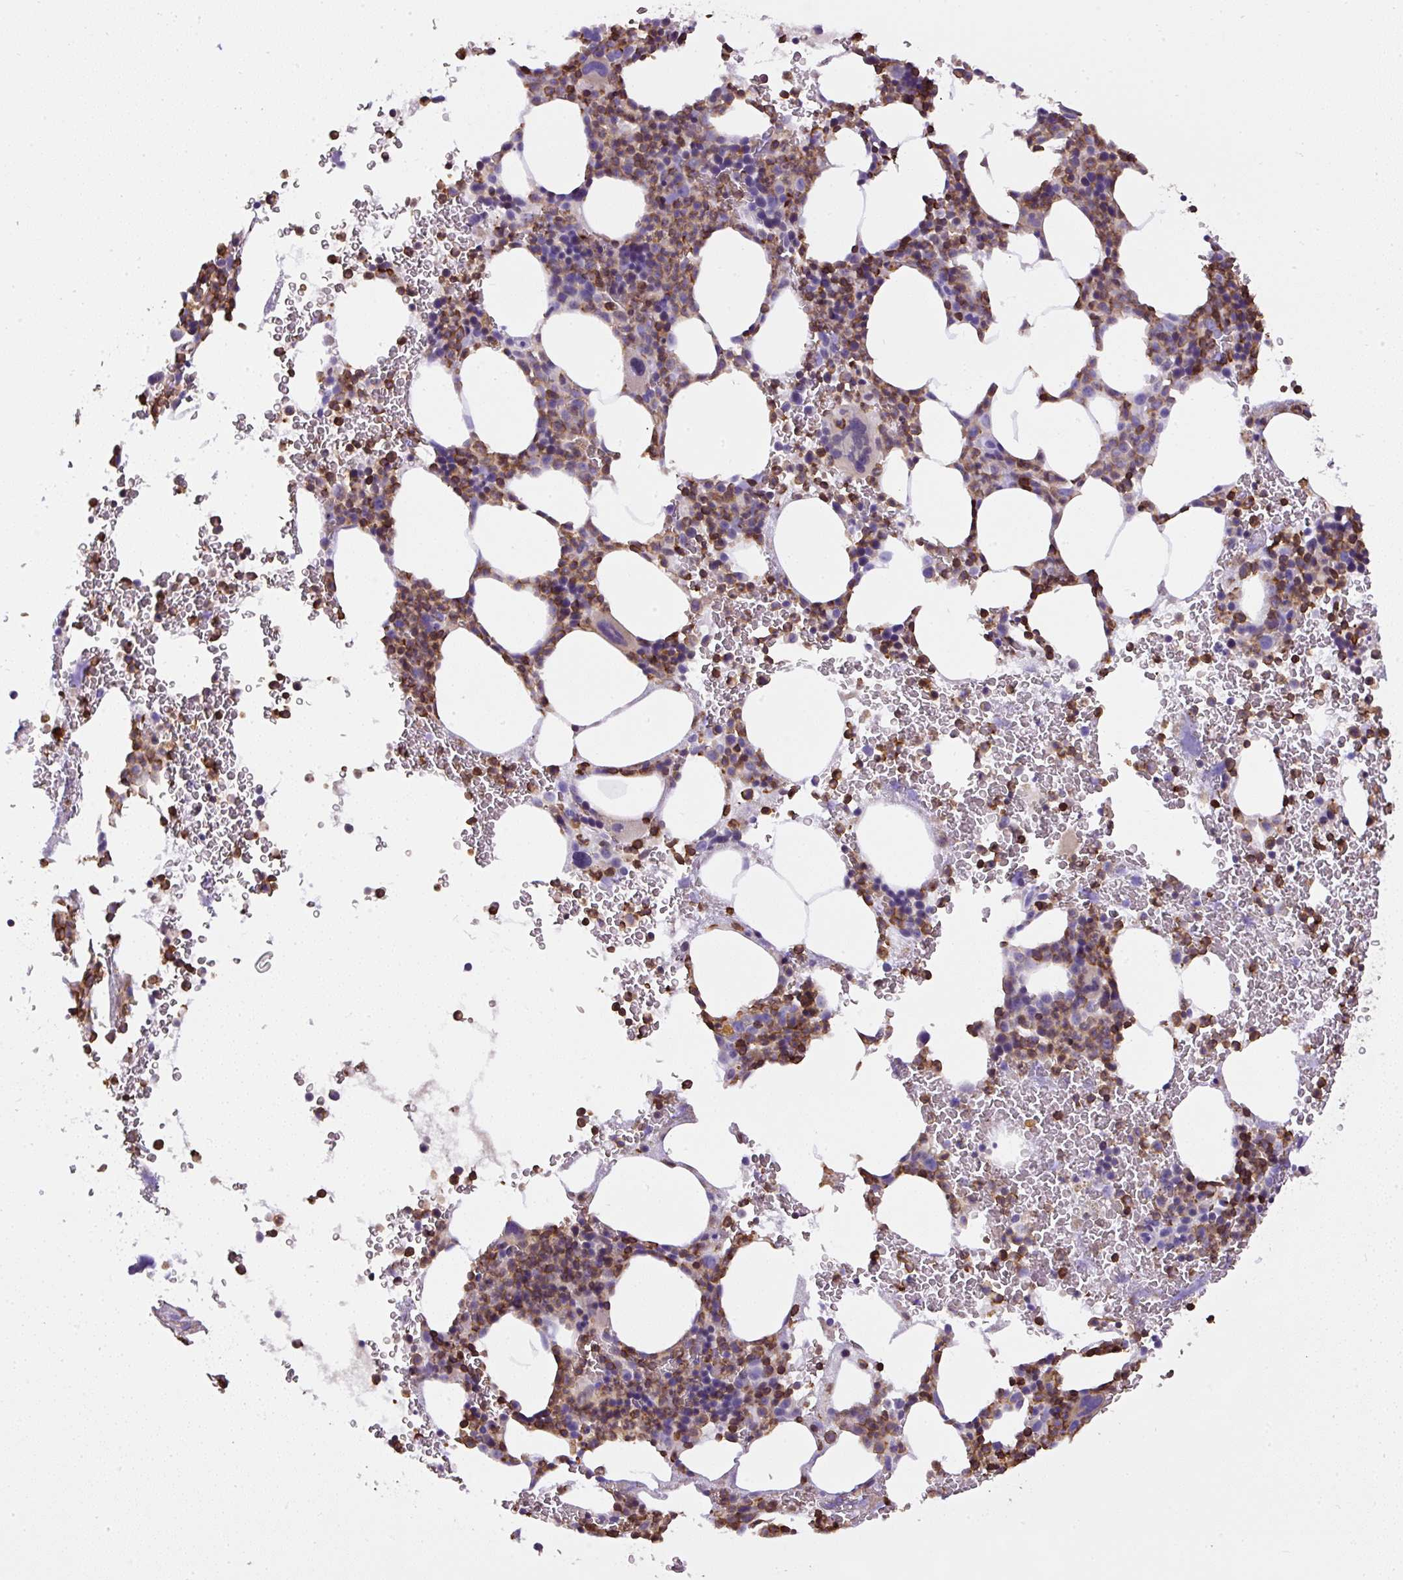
{"staining": {"intensity": "strong", "quantity": "25%-75%", "location": "cytoplasmic/membranous"}, "tissue": "bone marrow", "cell_type": "Hematopoietic cells", "image_type": "normal", "snomed": [{"axis": "morphology", "description": "Normal tissue, NOS"}, {"axis": "topography", "description": "Bone marrow"}], "caption": "A high amount of strong cytoplasmic/membranous expression is present in about 25%-75% of hematopoietic cells in benign bone marrow.", "gene": "FAM228B", "patient": {"sex": "male", "age": 62}}